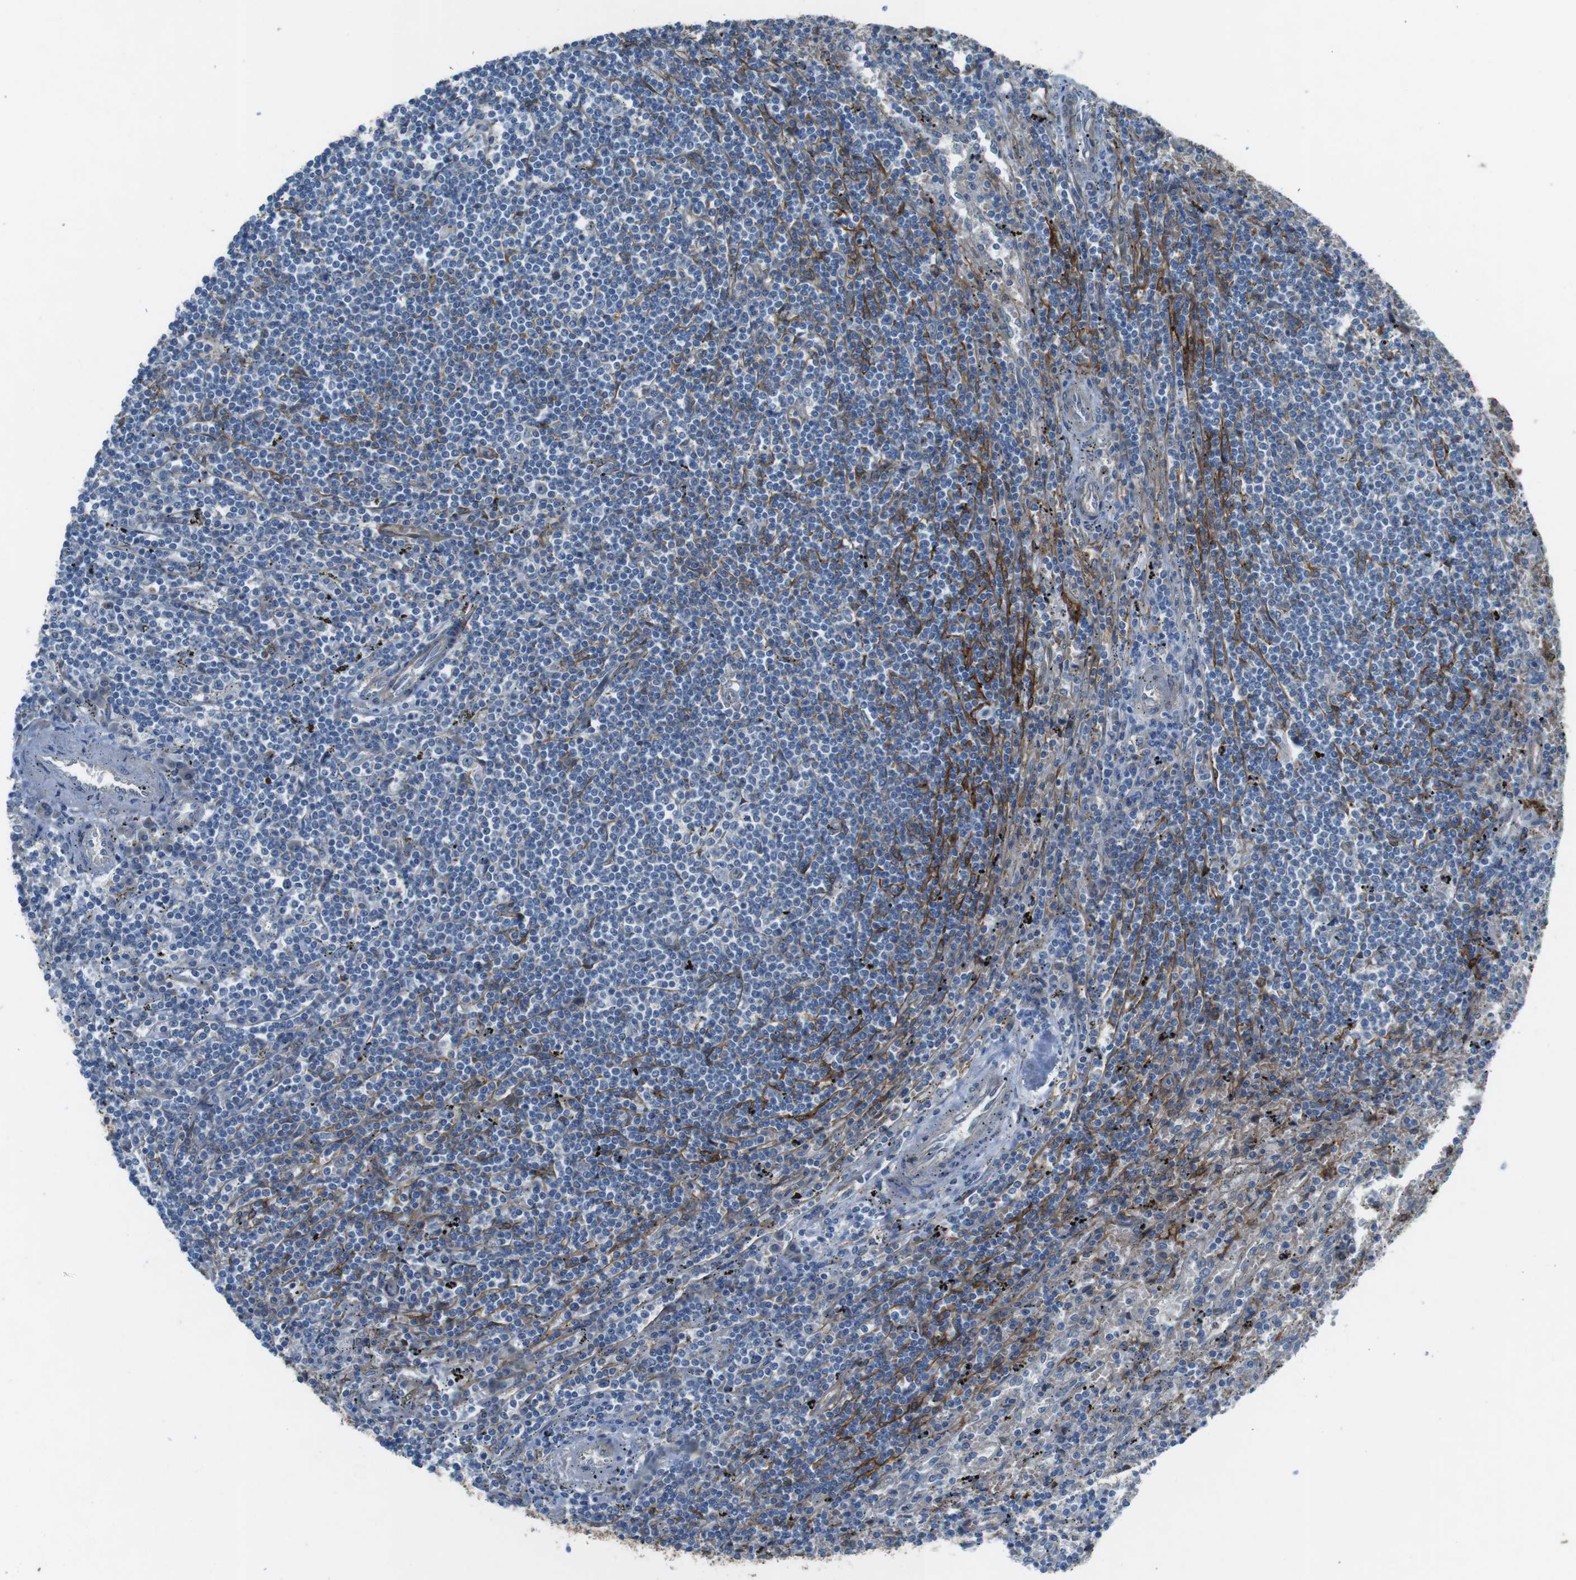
{"staining": {"intensity": "negative", "quantity": "none", "location": "none"}, "tissue": "lymphoma", "cell_type": "Tumor cells", "image_type": "cancer", "snomed": [{"axis": "morphology", "description": "Malignant lymphoma, non-Hodgkin's type, Low grade"}, {"axis": "topography", "description": "Spleen"}], "caption": "Immunohistochemical staining of human lymphoma exhibits no significant expression in tumor cells.", "gene": "ANK2", "patient": {"sex": "male", "age": 76}}